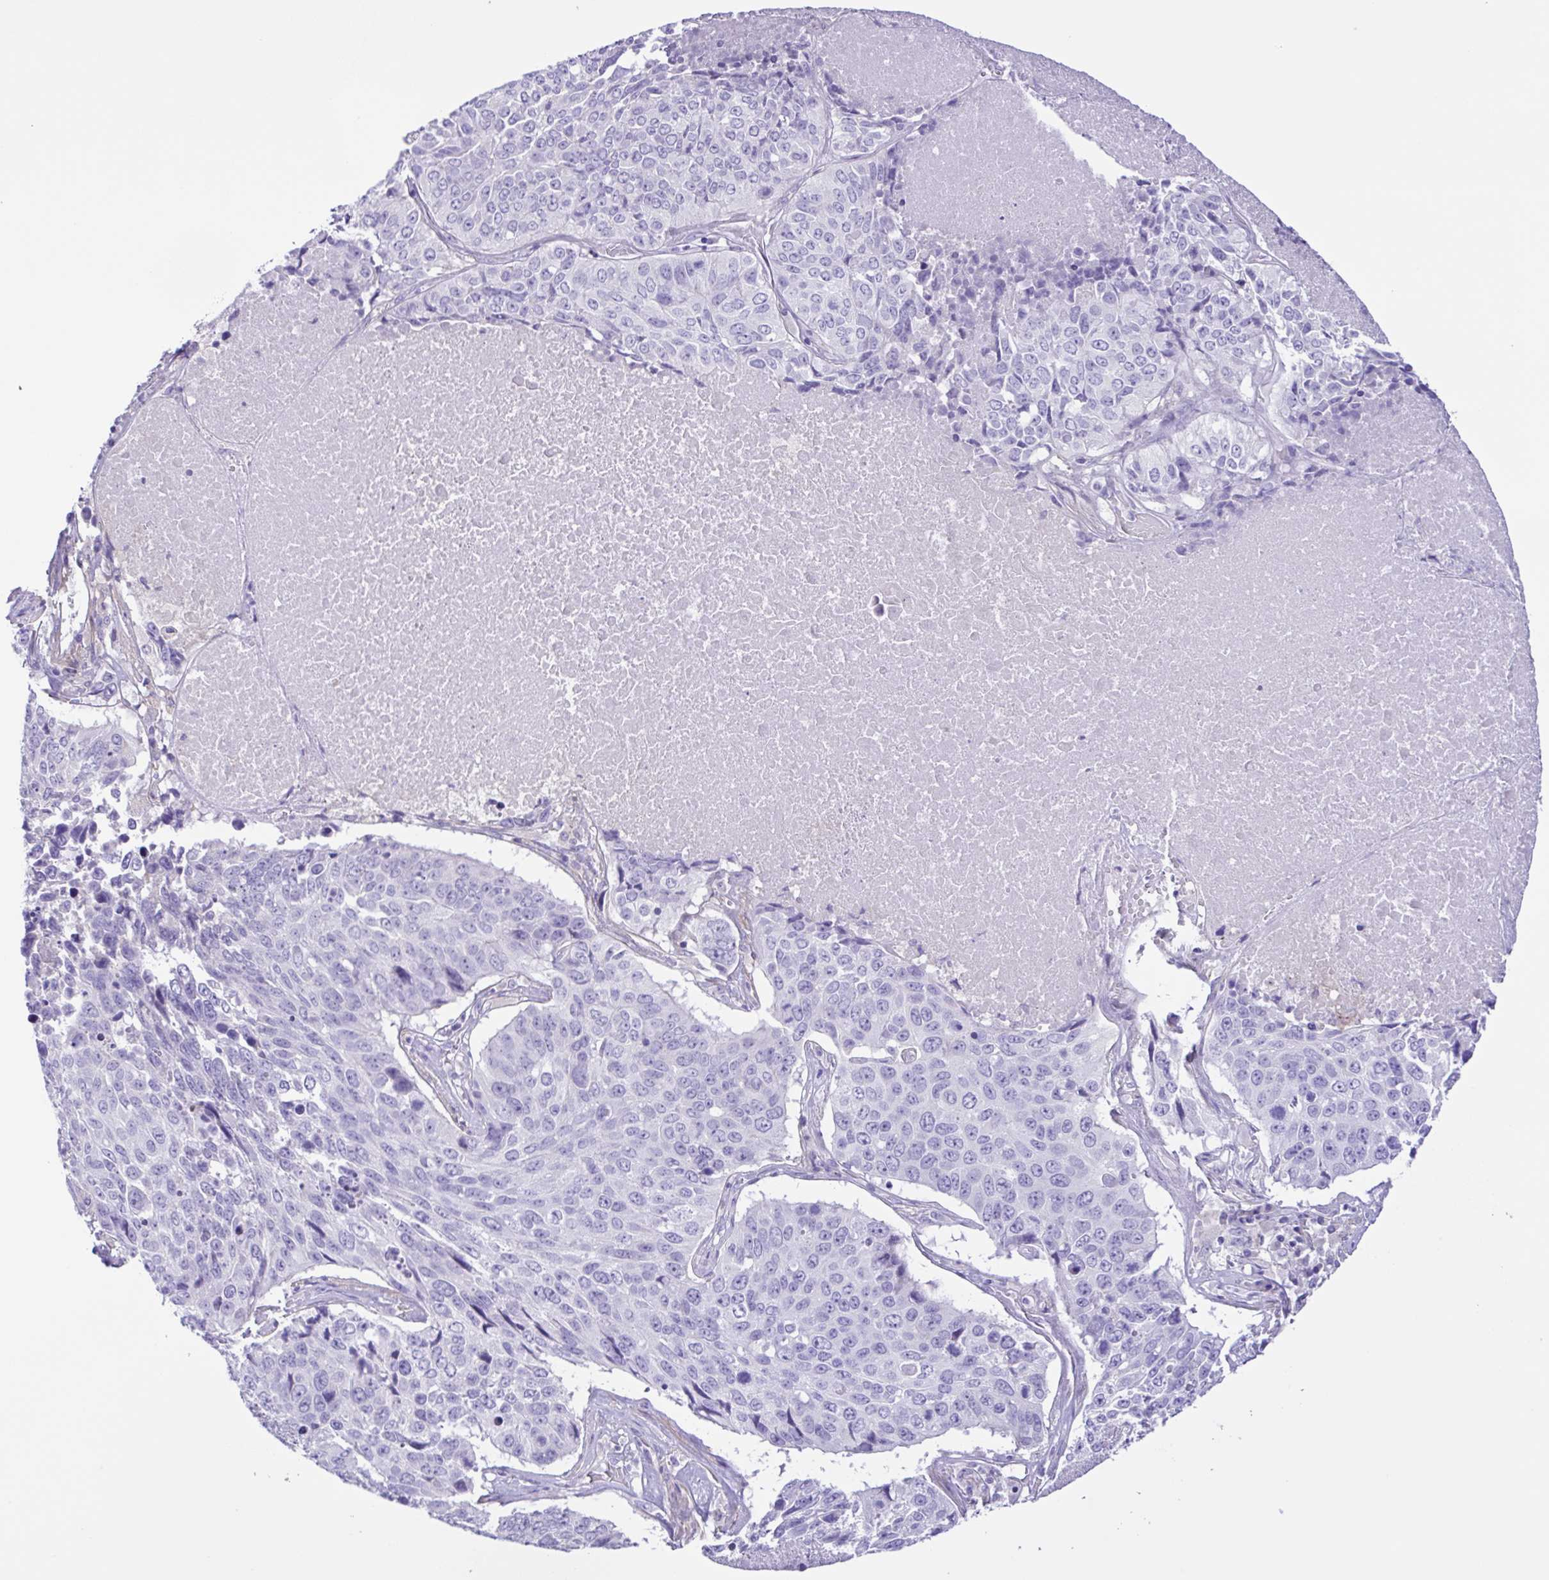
{"staining": {"intensity": "negative", "quantity": "none", "location": "none"}, "tissue": "lung cancer", "cell_type": "Tumor cells", "image_type": "cancer", "snomed": [{"axis": "morphology", "description": "Normal tissue, NOS"}, {"axis": "morphology", "description": "Squamous cell carcinoma, NOS"}, {"axis": "topography", "description": "Bronchus"}, {"axis": "topography", "description": "Lung"}], "caption": "Immunohistochemical staining of human lung cancer shows no significant staining in tumor cells. (DAB (3,3'-diaminobenzidine) IHC visualized using brightfield microscopy, high magnification).", "gene": "ISM2", "patient": {"sex": "male", "age": 64}}